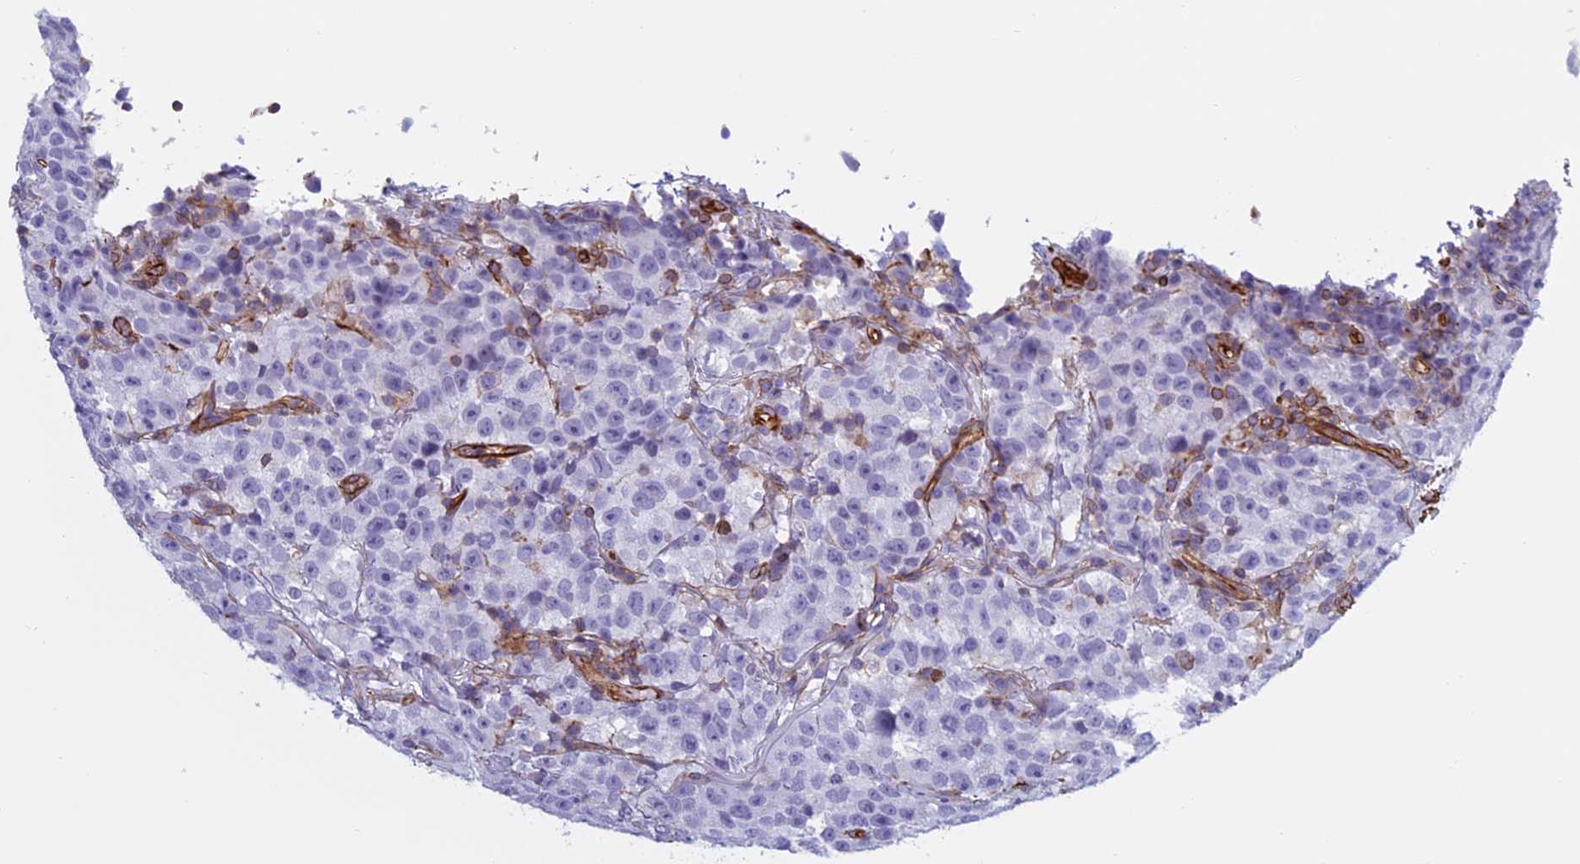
{"staining": {"intensity": "negative", "quantity": "none", "location": "none"}, "tissue": "testis cancer", "cell_type": "Tumor cells", "image_type": "cancer", "snomed": [{"axis": "morphology", "description": "Seminoma, NOS"}, {"axis": "topography", "description": "Testis"}], "caption": "Immunohistochemistry (IHC) micrograph of neoplastic tissue: testis cancer (seminoma) stained with DAB exhibits no significant protein expression in tumor cells. (Immunohistochemistry (IHC), brightfield microscopy, high magnification).", "gene": "ANGPTL2", "patient": {"sex": "male", "age": 22}}